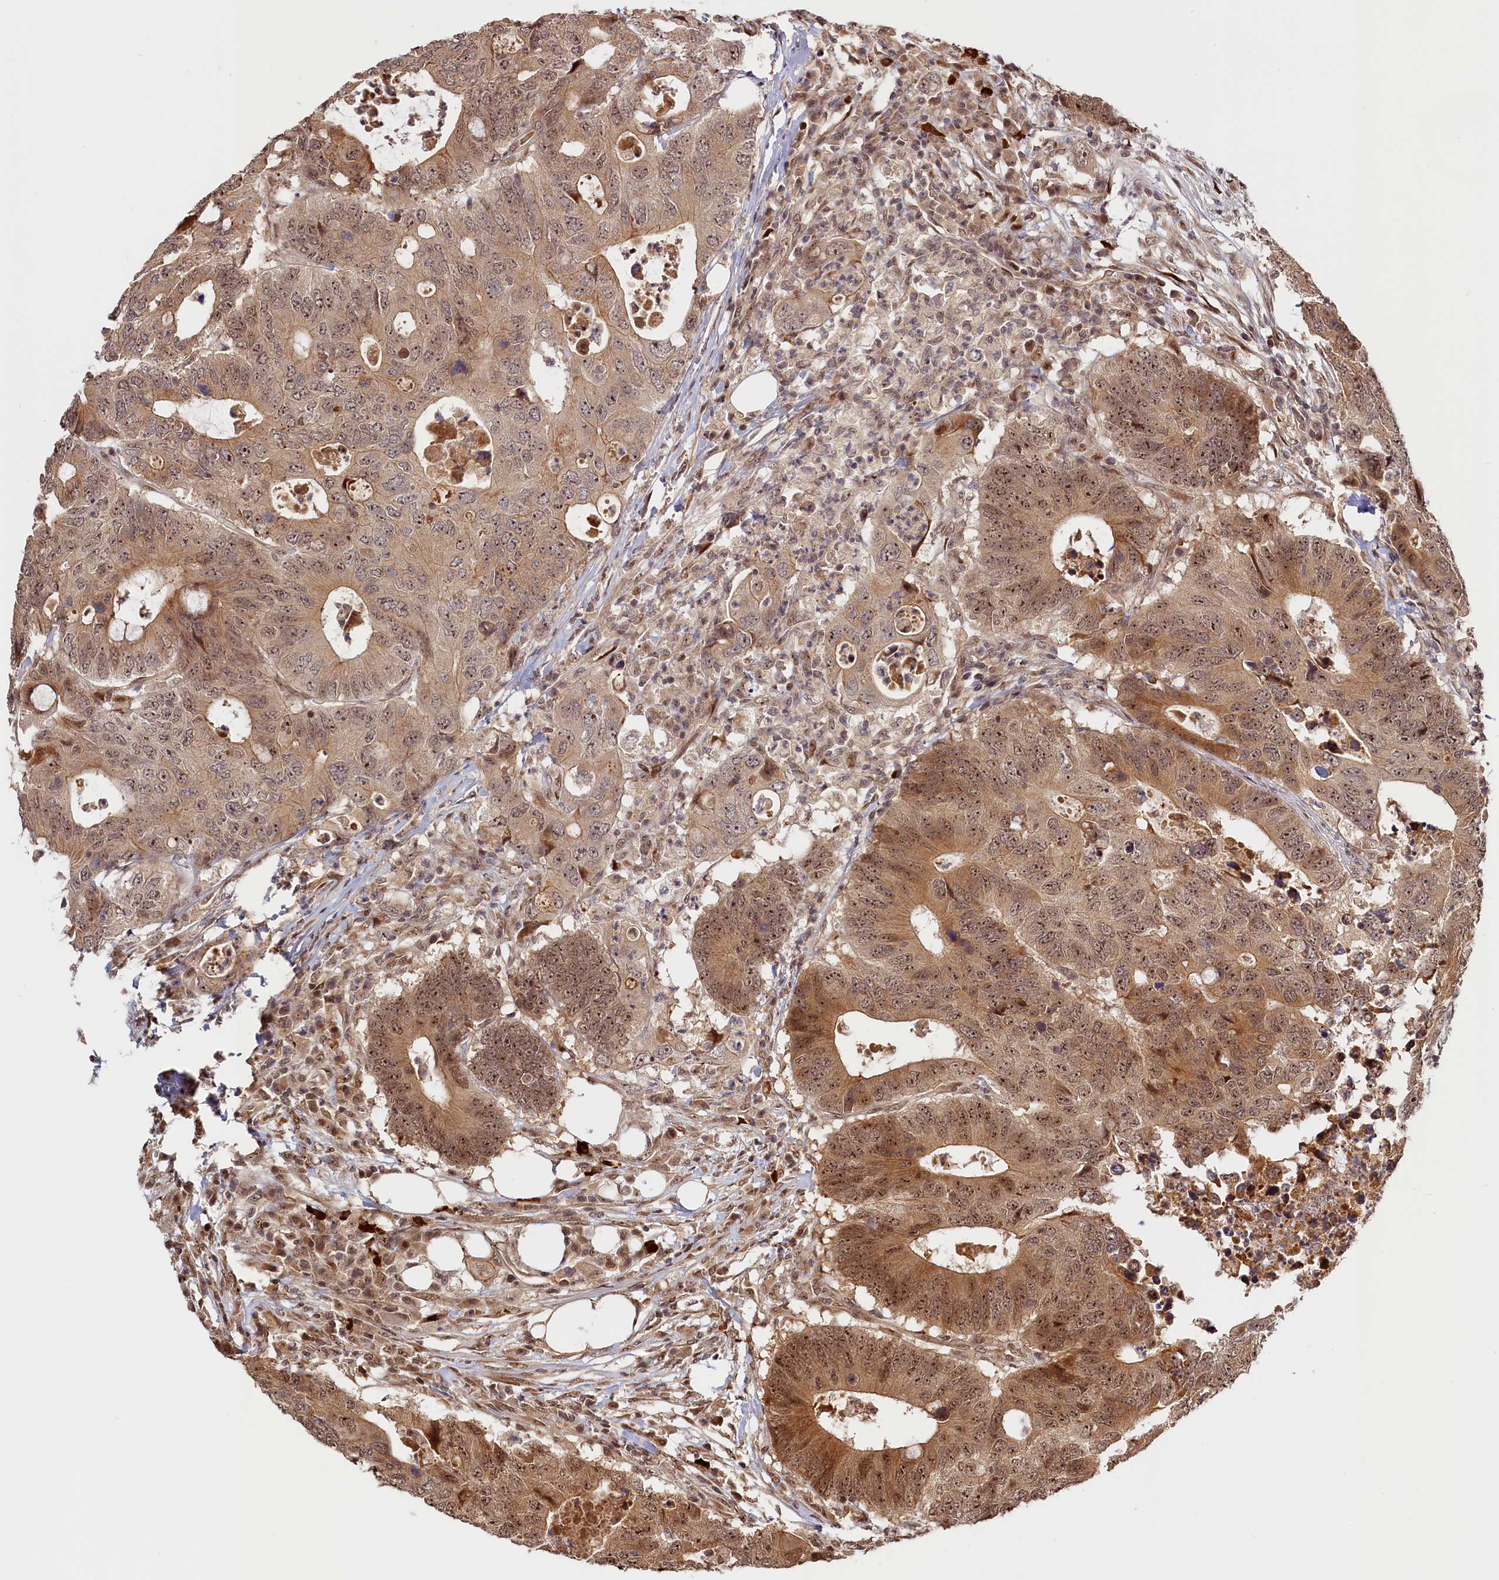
{"staining": {"intensity": "moderate", "quantity": ">75%", "location": "cytoplasmic/membranous,nuclear"}, "tissue": "colorectal cancer", "cell_type": "Tumor cells", "image_type": "cancer", "snomed": [{"axis": "morphology", "description": "Adenocarcinoma, NOS"}, {"axis": "topography", "description": "Colon"}], "caption": "A brown stain labels moderate cytoplasmic/membranous and nuclear expression of a protein in human adenocarcinoma (colorectal) tumor cells.", "gene": "ANKRD24", "patient": {"sex": "male", "age": 71}}